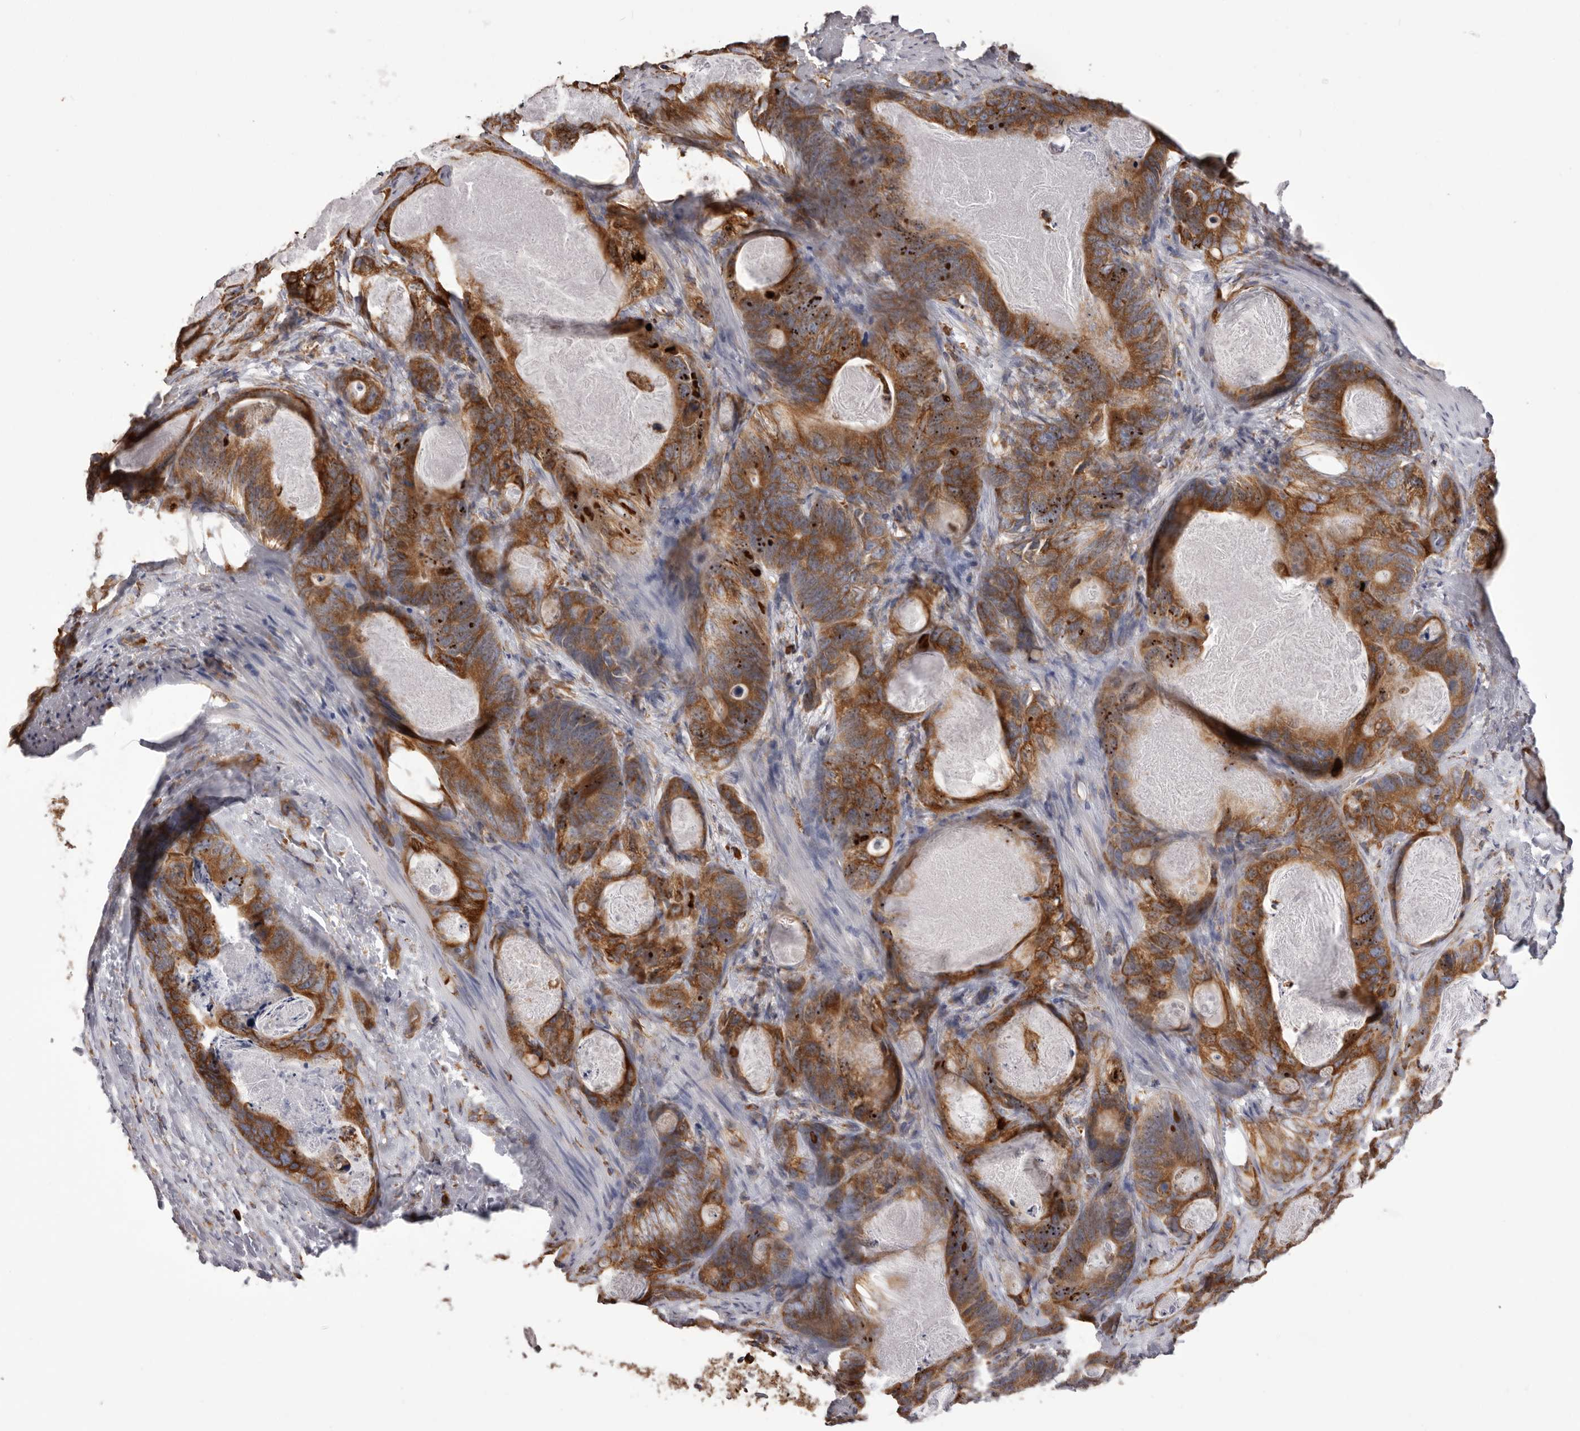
{"staining": {"intensity": "moderate", "quantity": ">75%", "location": "cytoplasmic/membranous"}, "tissue": "stomach cancer", "cell_type": "Tumor cells", "image_type": "cancer", "snomed": [{"axis": "morphology", "description": "Normal tissue, NOS"}, {"axis": "morphology", "description": "Adenocarcinoma, NOS"}, {"axis": "topography", "description": "Stomach"}], "caption": "Stomach adenocarcinoma was stained to show a protein in brown. There is medium levels of moderate cytoplasmic/membranous staining in approximately >75% of tumor cells.", "gene": "QRSL1", "patient": {"sex": "female", "age": 89}}